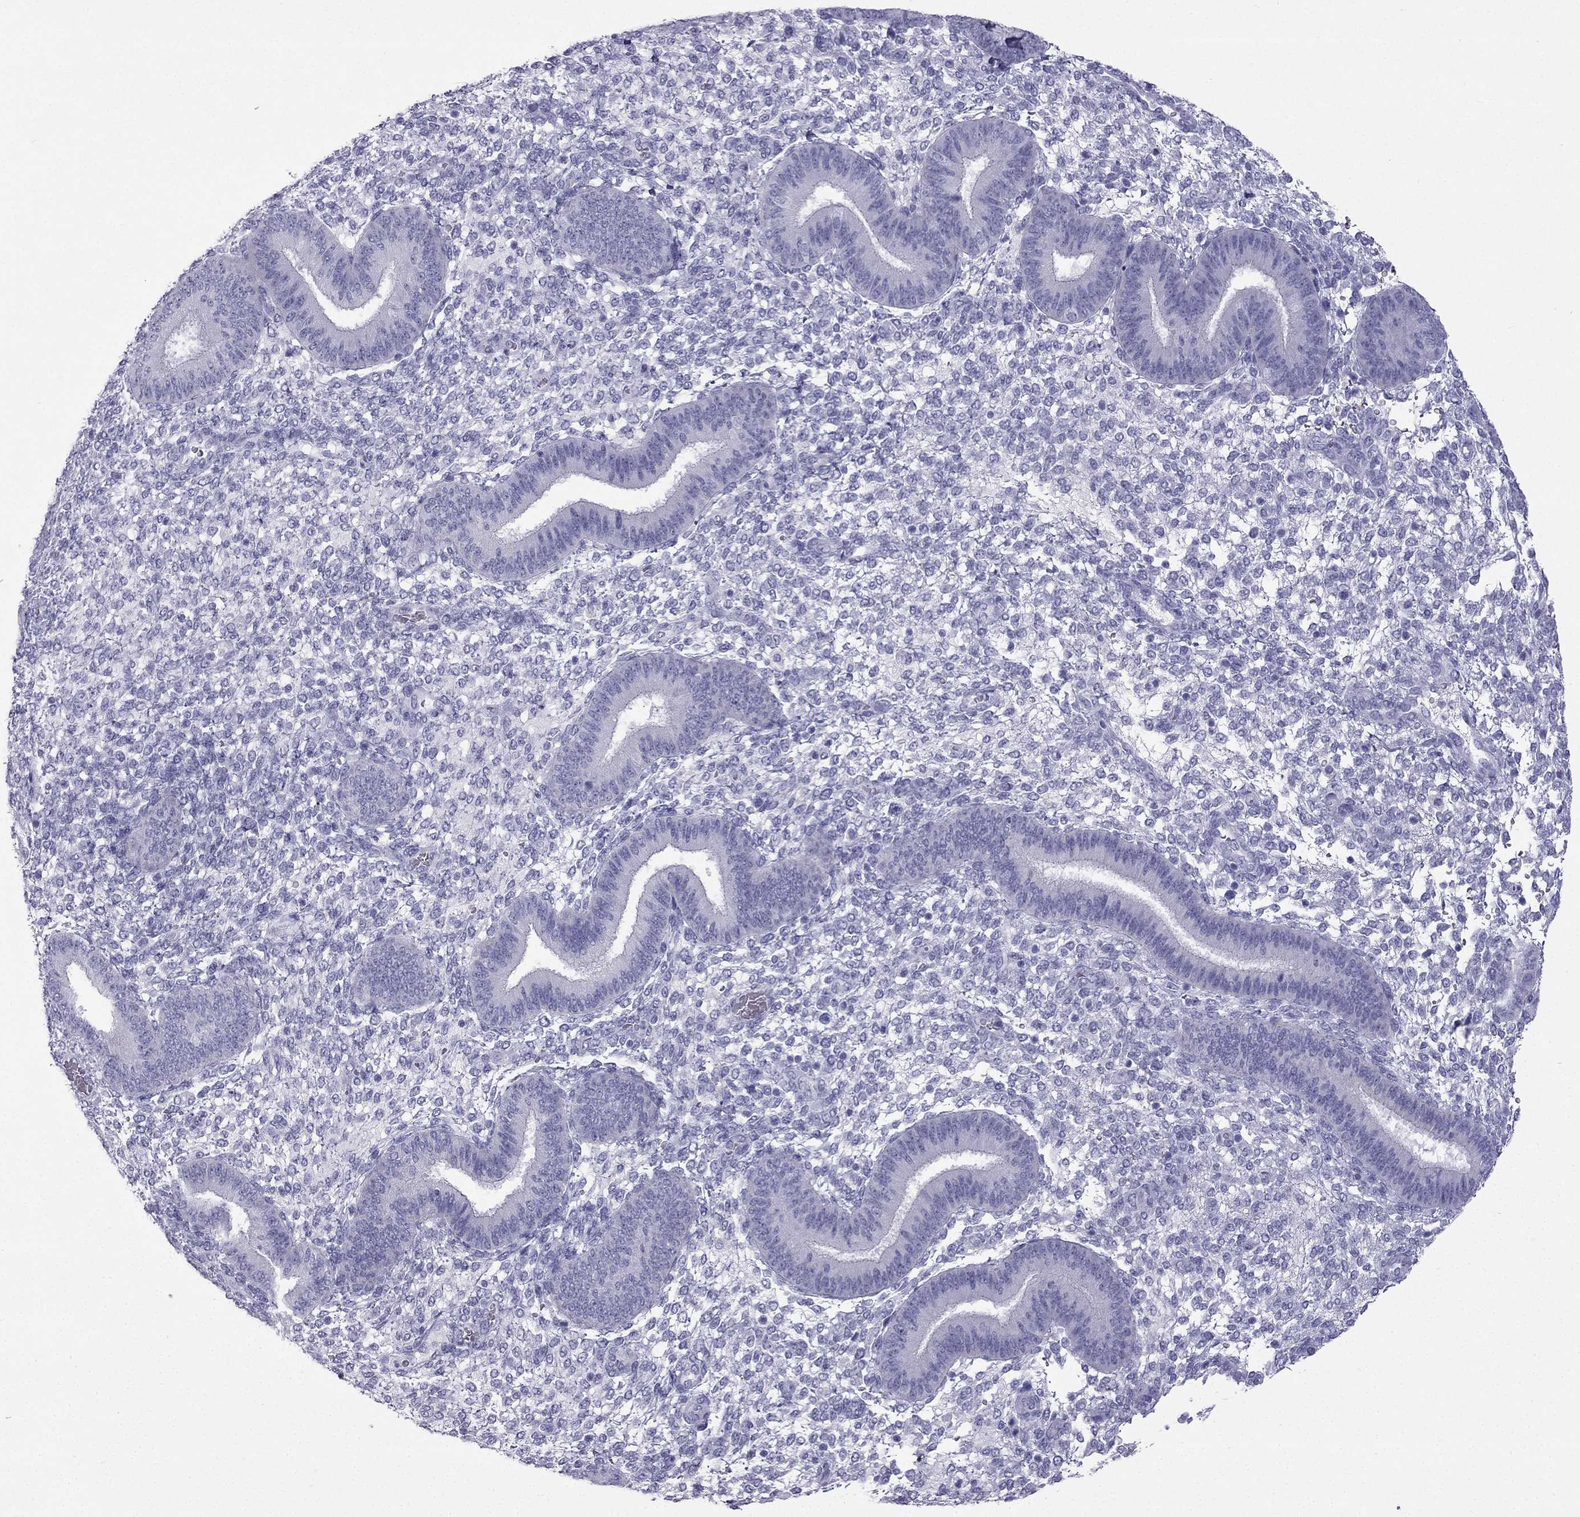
{"staining": {"intensity": "negative", "quantity": "none", "location": "none"}, "tissue": "endometrium", "cell_type": "Cells in endometrial stroma", "image_type": "normal", "snomed": [{"axis": "morphology", "description": "Normal tissue, NOS"}, {"axis": "topography", "description": "Endometrium"}], "caption": "The image shows no staining of cells in endometrial stroma in benign endometrium.", "gene": "GJA8", "patient": {"sex": "female", "age": 39}}